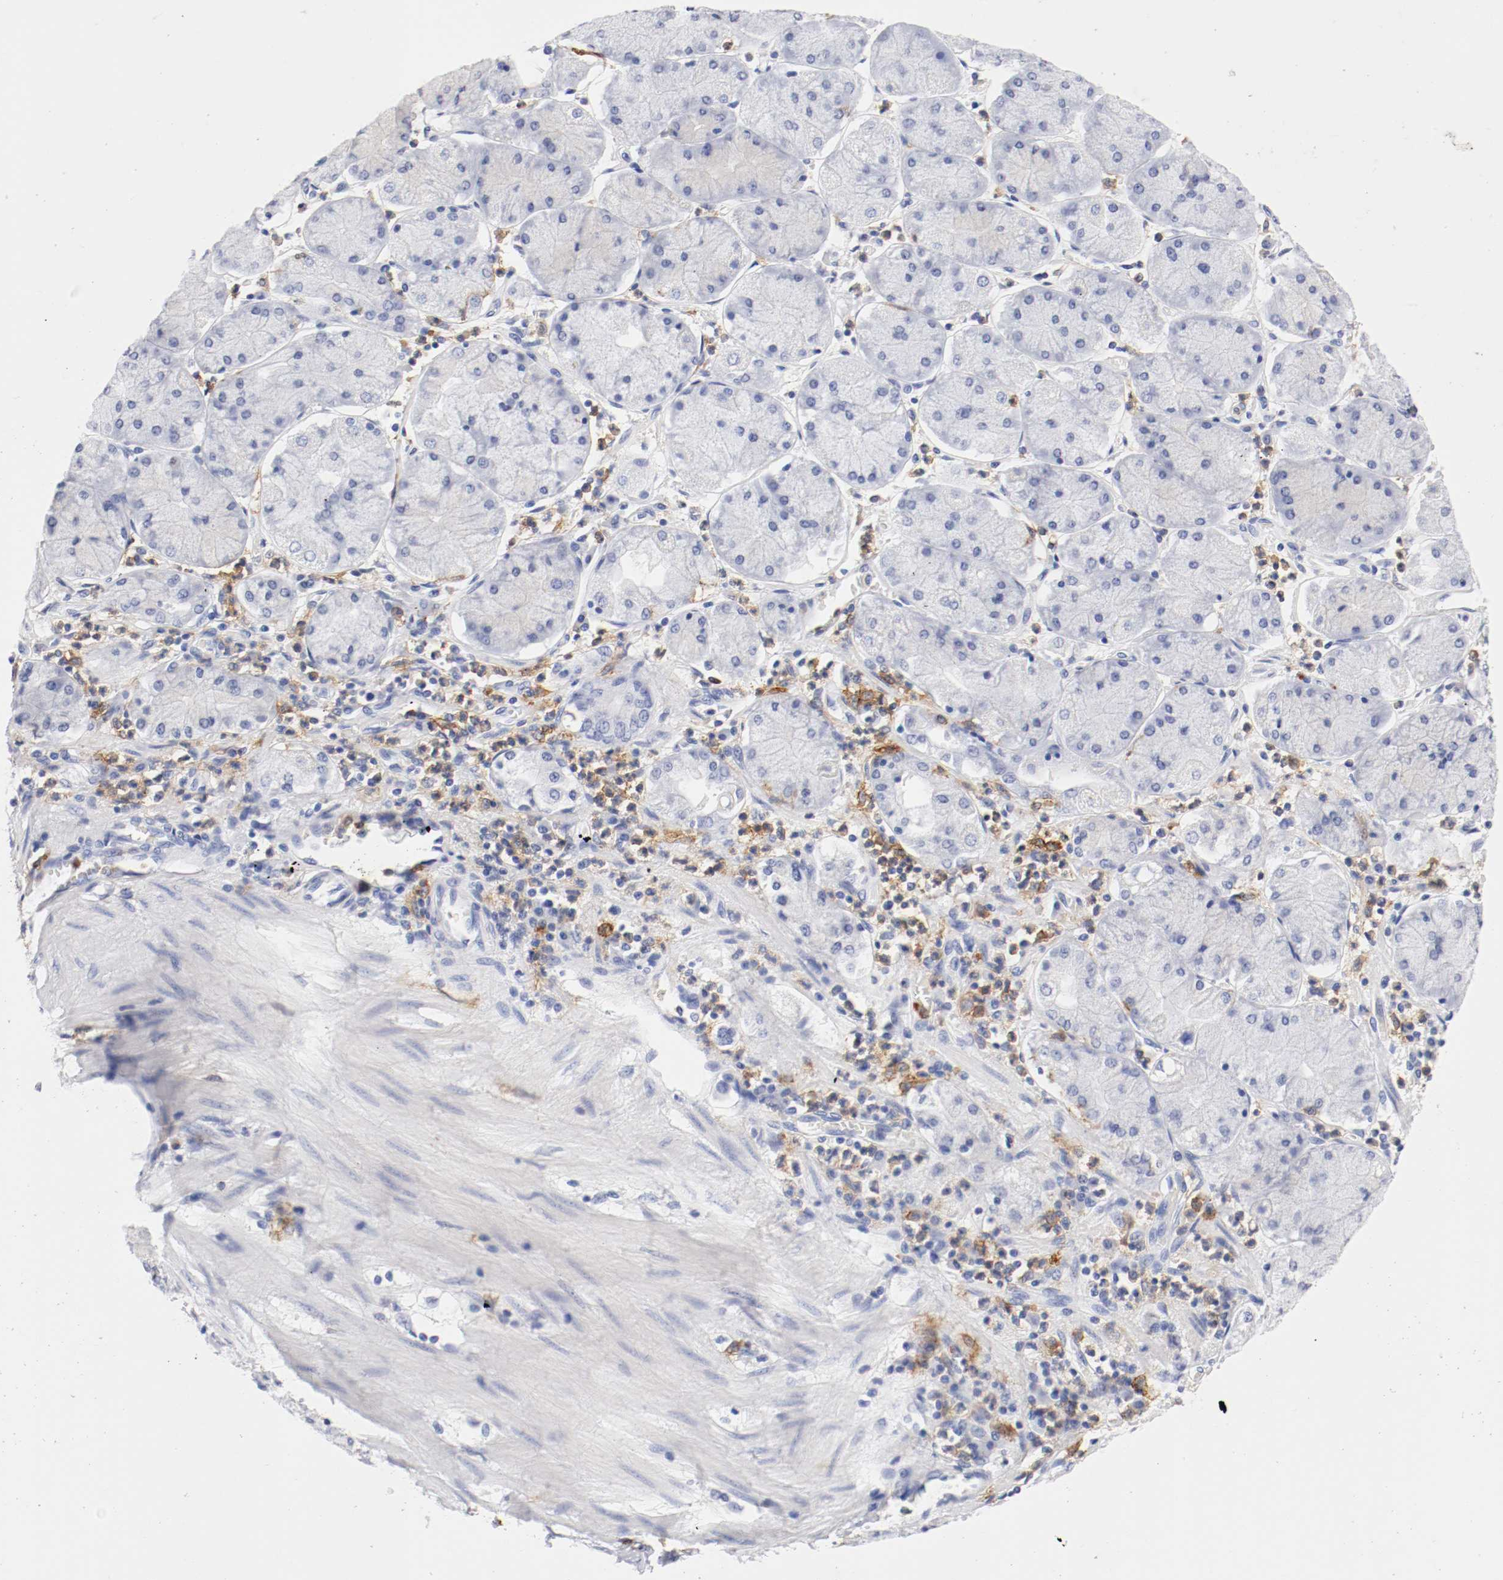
{"staining": {"intensity": "negative", "quantity": "none", "location": "none"}, "tissue": "stomach cancer", "cell_type": "Tumor cells", "image_type": "cancer", "snomed": [{"axis": "morphology", "description": "Normal tissue, NOS"}, {"axis": "morphology", "description": "Adenocarcinoma, NOS"}, {"axis": "topography", "description": "Stomach, upper"}, {"axis": "topography", "description": "Stomach"}], "caption": "The photomicrograph reveals no significant expression in tumor cells of adenocarcinoma (stomach). Nuclei are stained in blue.", "gene": "ITGAX", "patient": {"sex": "male", "age": 59}}